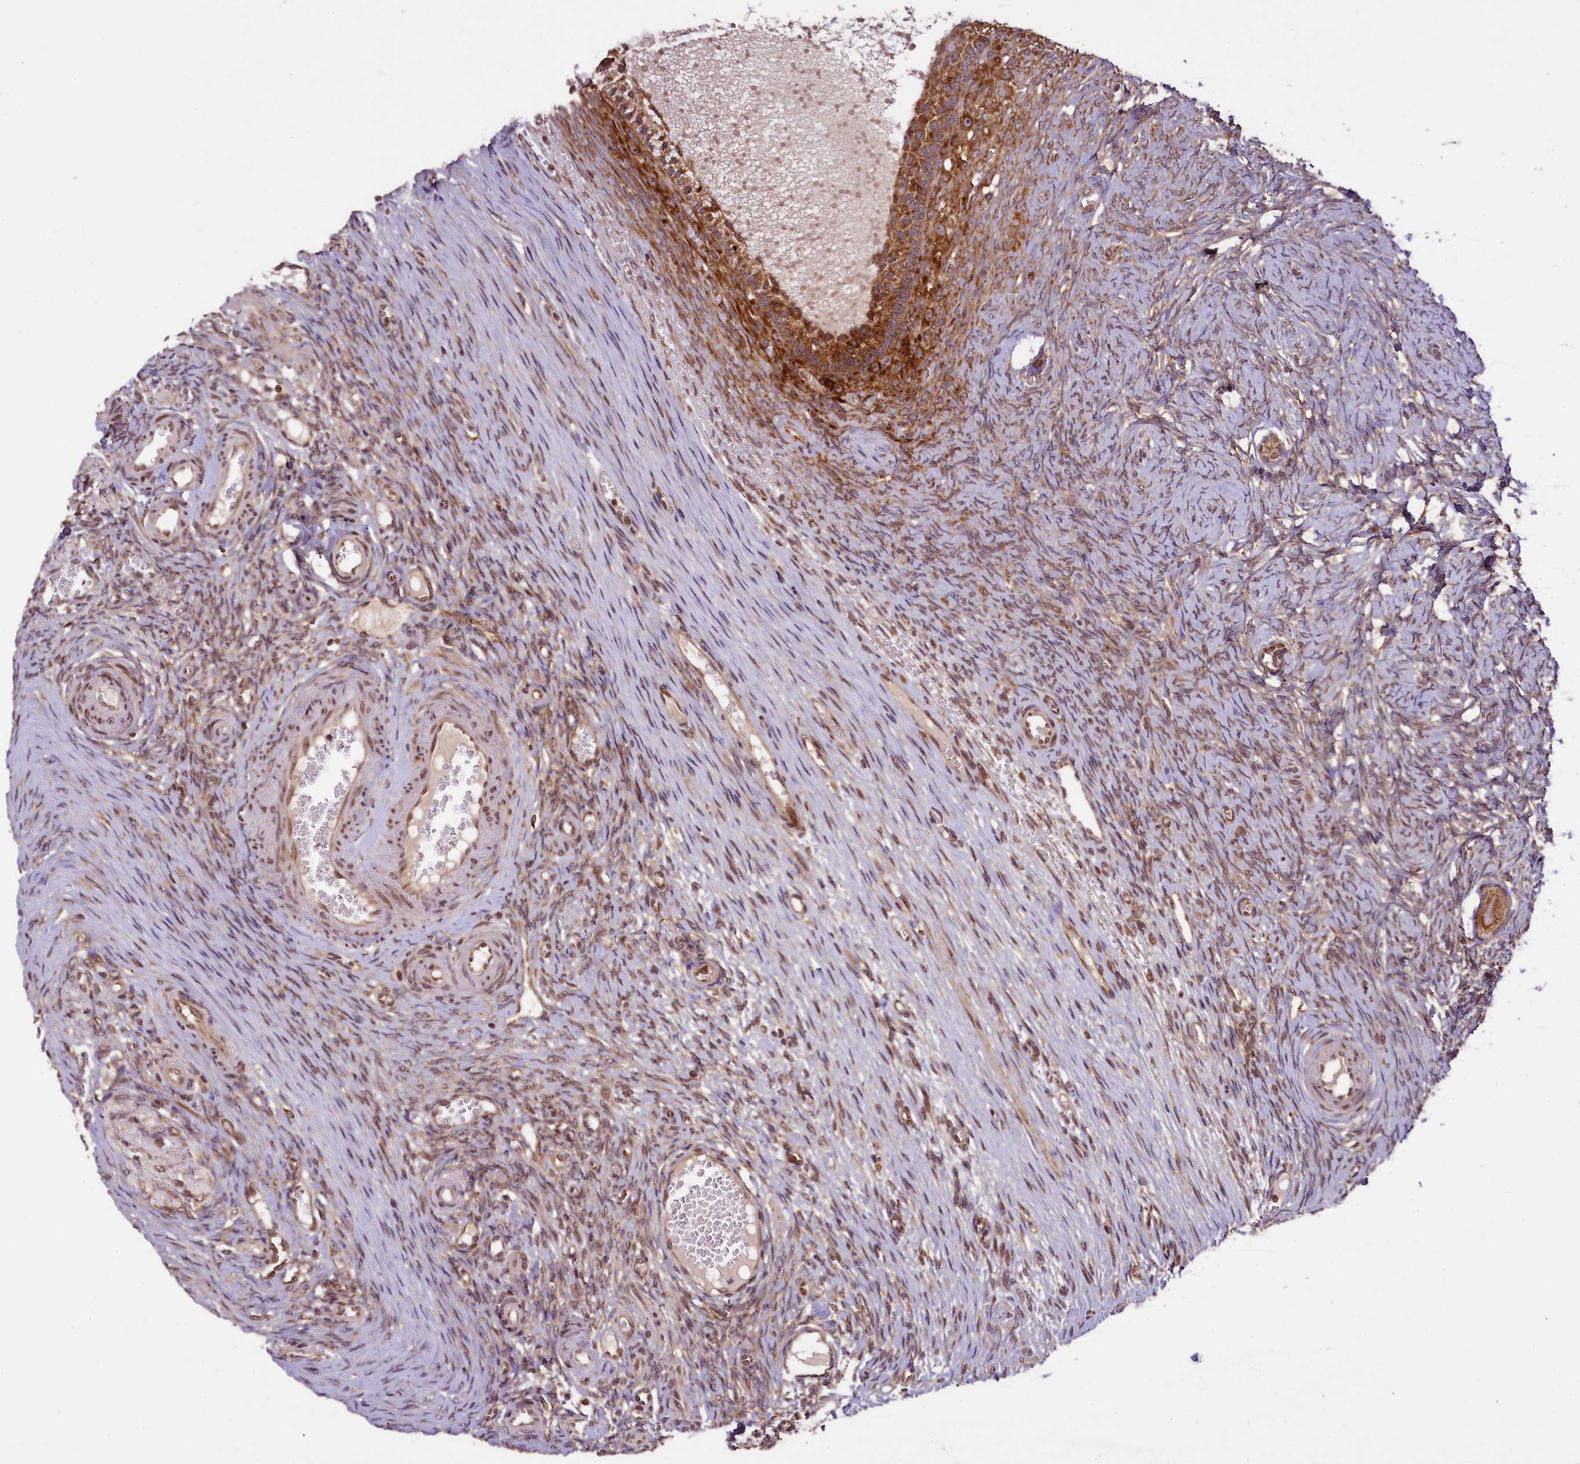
{"staining": {"intensity": "moderate", "quantity": ">75%", "location": "cytoplasmic/membranous"}, "tissue": "ovary", "cell_type": "Follicle cells", "image_type": "normal", "snomed": [{"axis": "morphology", "description": "Adenocarcinoma, NOS"}, {"axis": "topography", "description": "Endometrium"}], "caption": "Immunohistochemical staining of benign human ovary displays >75% levels of moderate cytoplasmic/membranous protein expression in approximately >75% of follicle cells. (DAB (3,3'-diaminobenzidine) = brown stain, brightfield microscopy at high magnification).", "gene": "LARP4", "patient": {"sex": "female", "age": 32}}